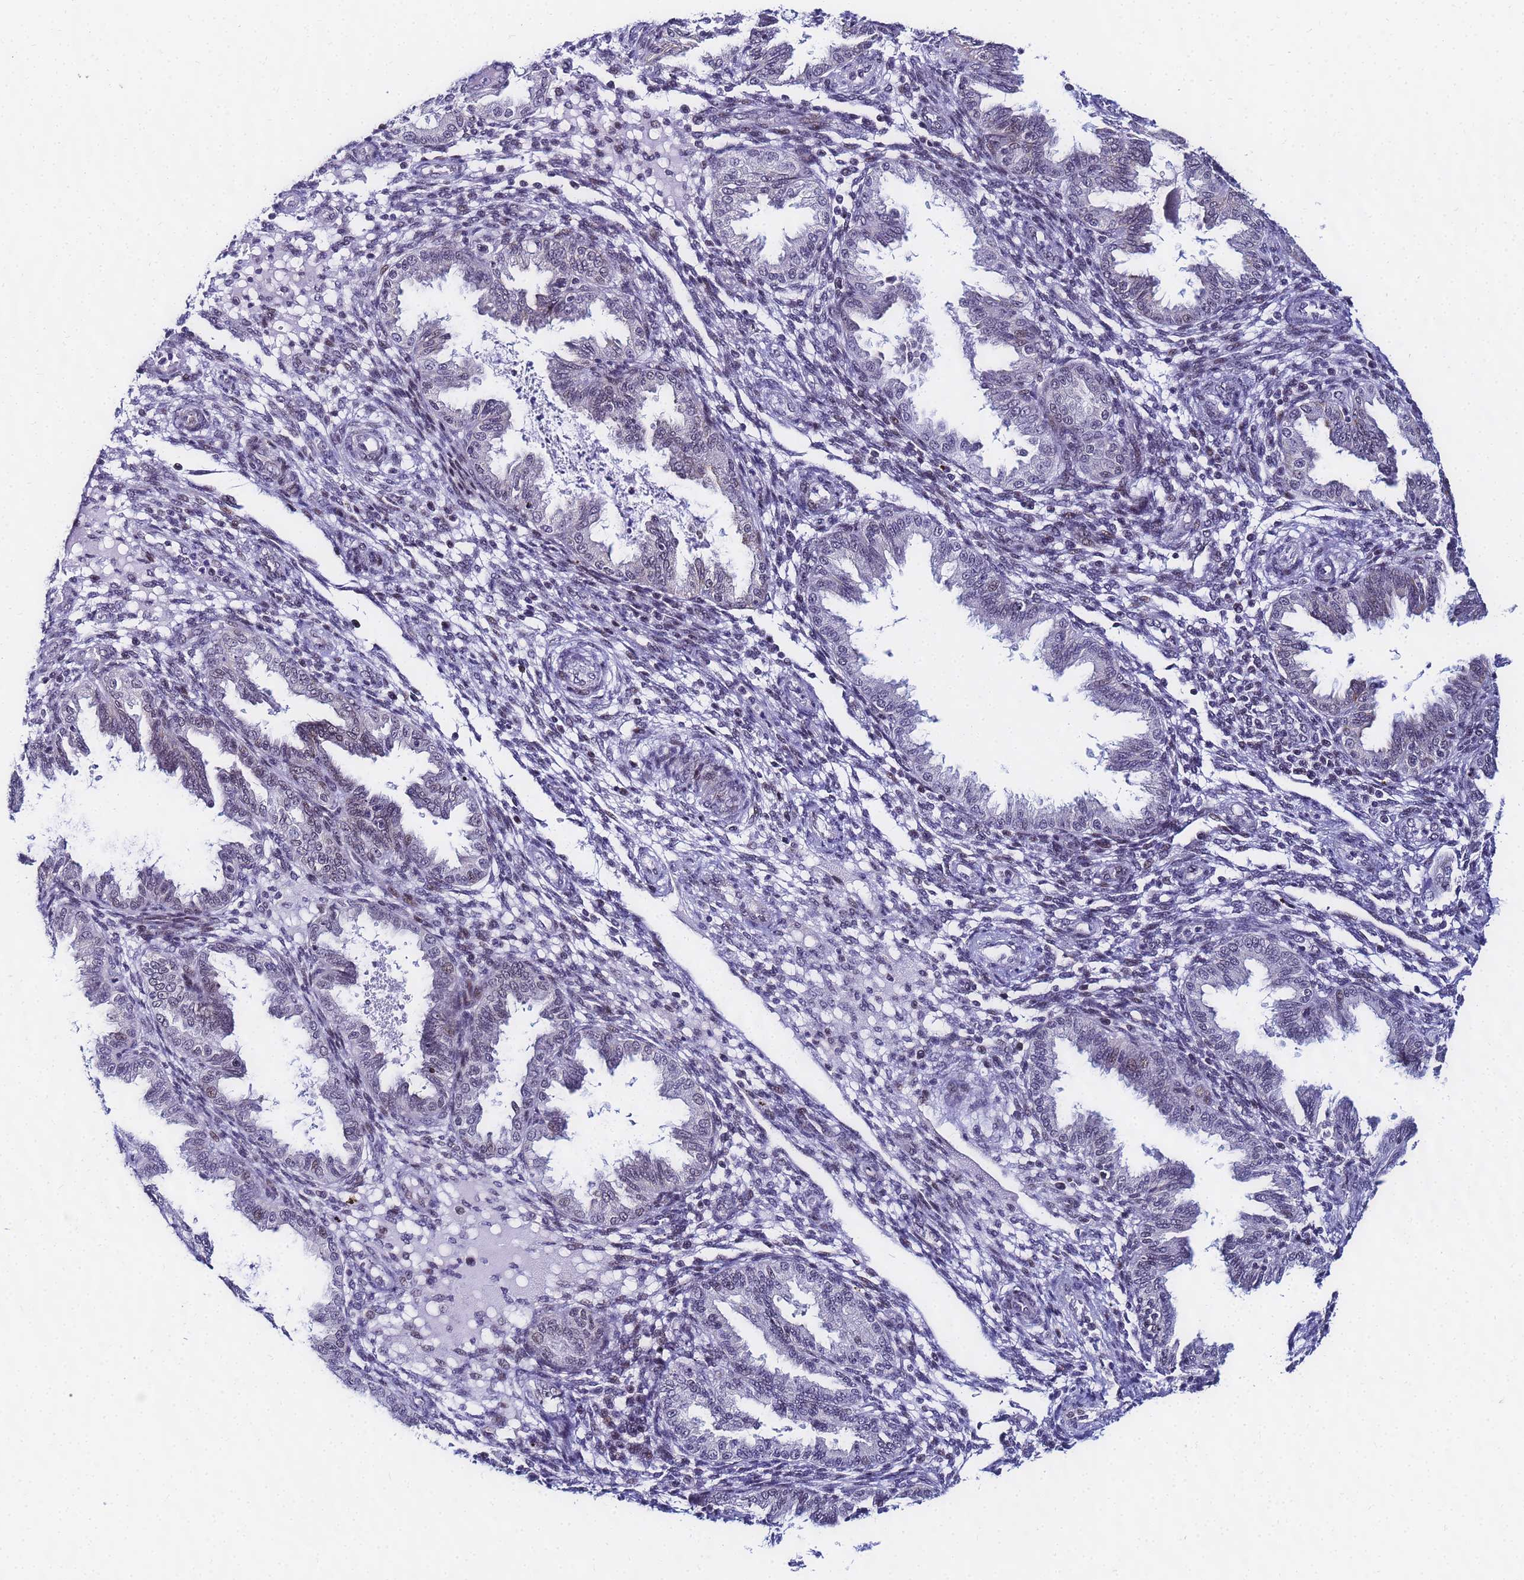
{"staining": {"intensity": "negative", "quantity": "none", "location": "none"}, "tissue": "endometrium", "cell_type": "Cells in endometrial stroma", "image_type": "normal", "snomed": [{"axis": "morphology", "description": "Normal tissue, NOS"}, {"axis": "topography", "description": "Endometrium"}], "caption": "An immunohistochemistry (IHC) micrograph of unremarkable endometrium is shown. There is no staining in cells in endometrial stroma of endometrium. (Brightfield microscopy of DAB (3,3'-diaminobenzidine) immunohistochemistry at high magnification).", "gene": "CKMT1A", "patient": {"sex": "female", "age": 33}}